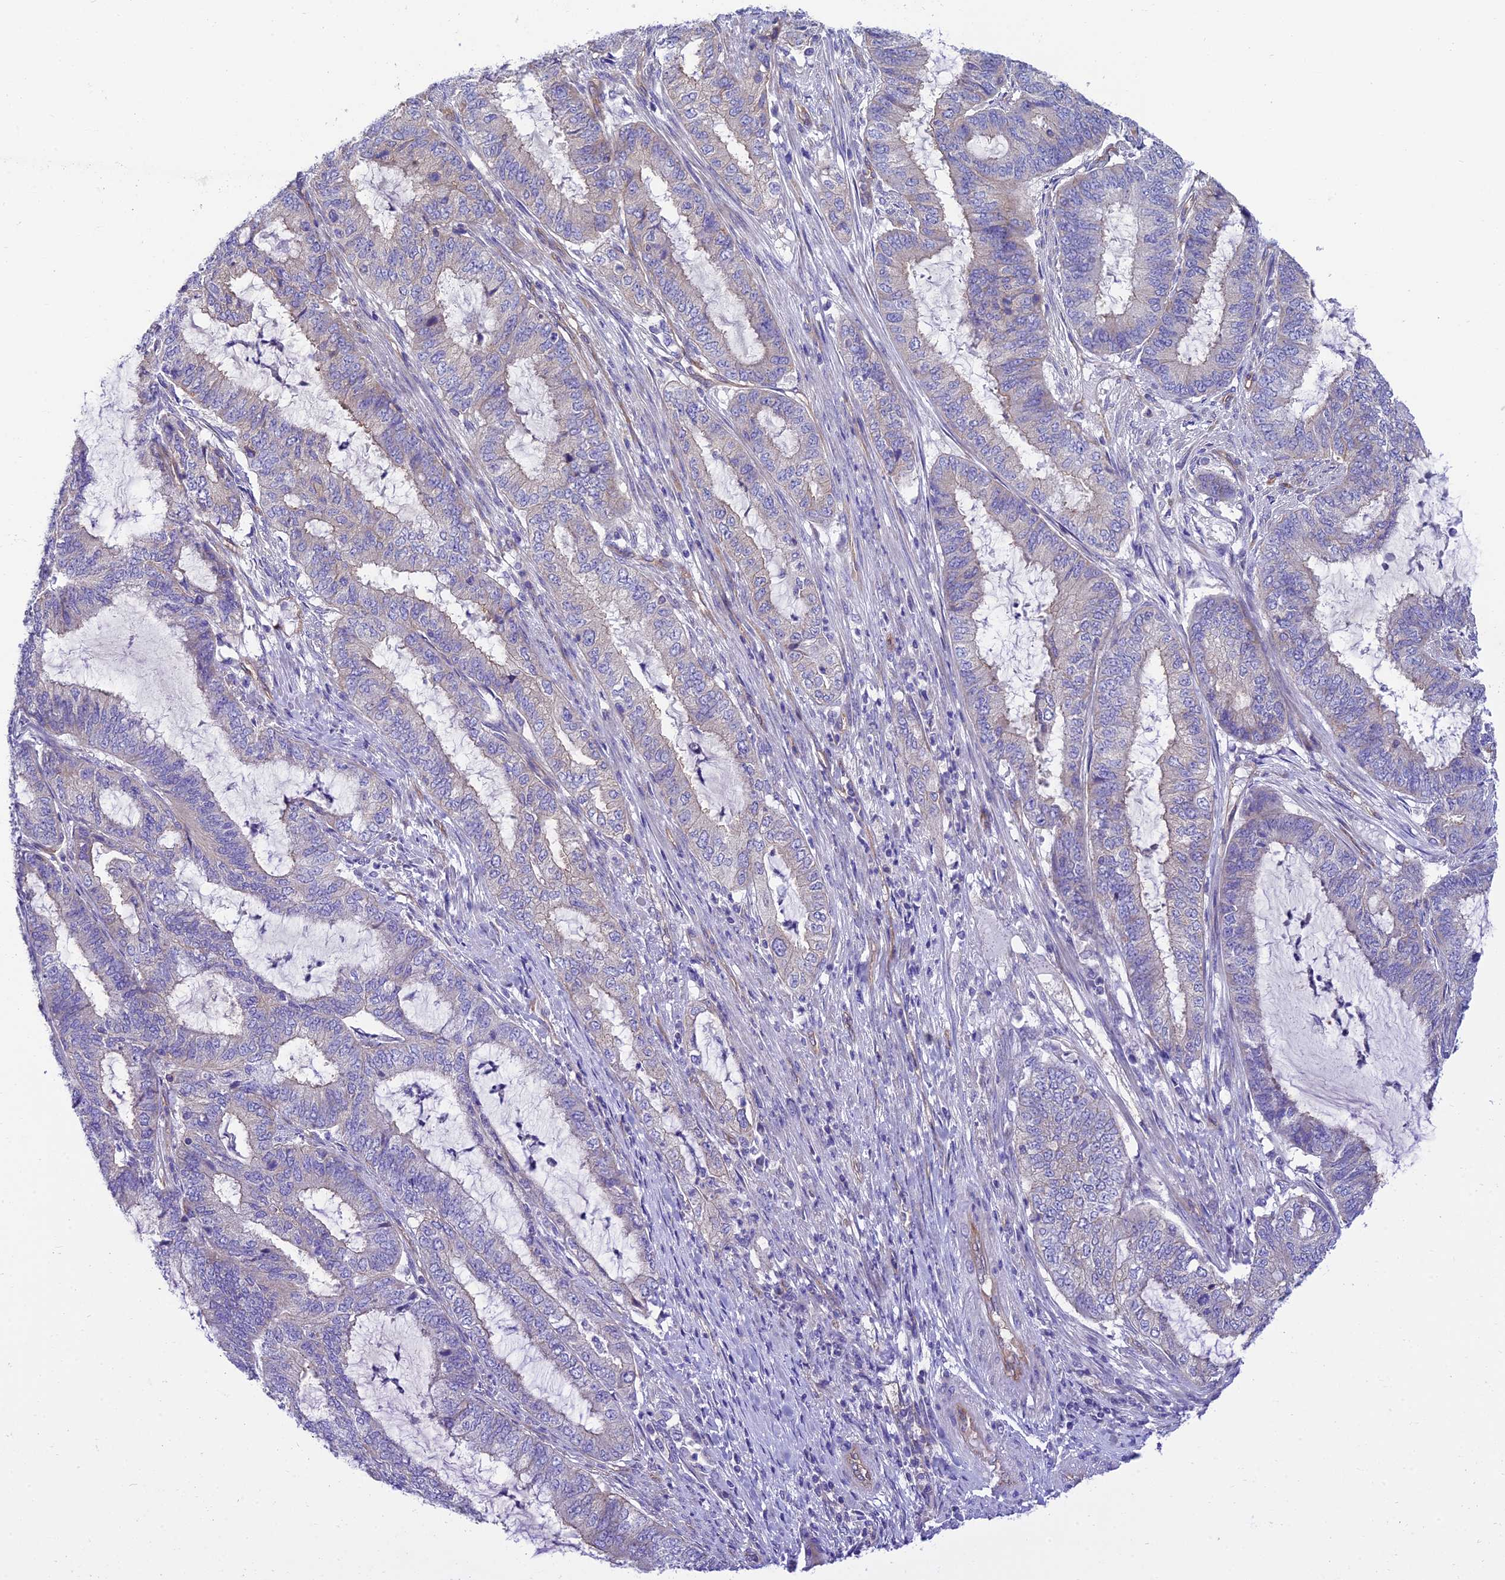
{"staining": {"intensity": "negative", "quantity": "none", "location": "none"}, "tissue": "endometrial cancer", "cell_type": "Tumor cells", "image_type": "cancer", "snomed": [{"axis": "morphology", "description": "Adenocarcinoma, NOS"}, {"axis": "topography", "description": "Endometrium"}], "caption": "Immunohistochemistry histopathology image of endometrial adenocarcinoma stained for a protein (brown), which shows no expression in tumor cells.", "gene": "PPFIA3", "patient": {"sex": "female", "age": 51}}